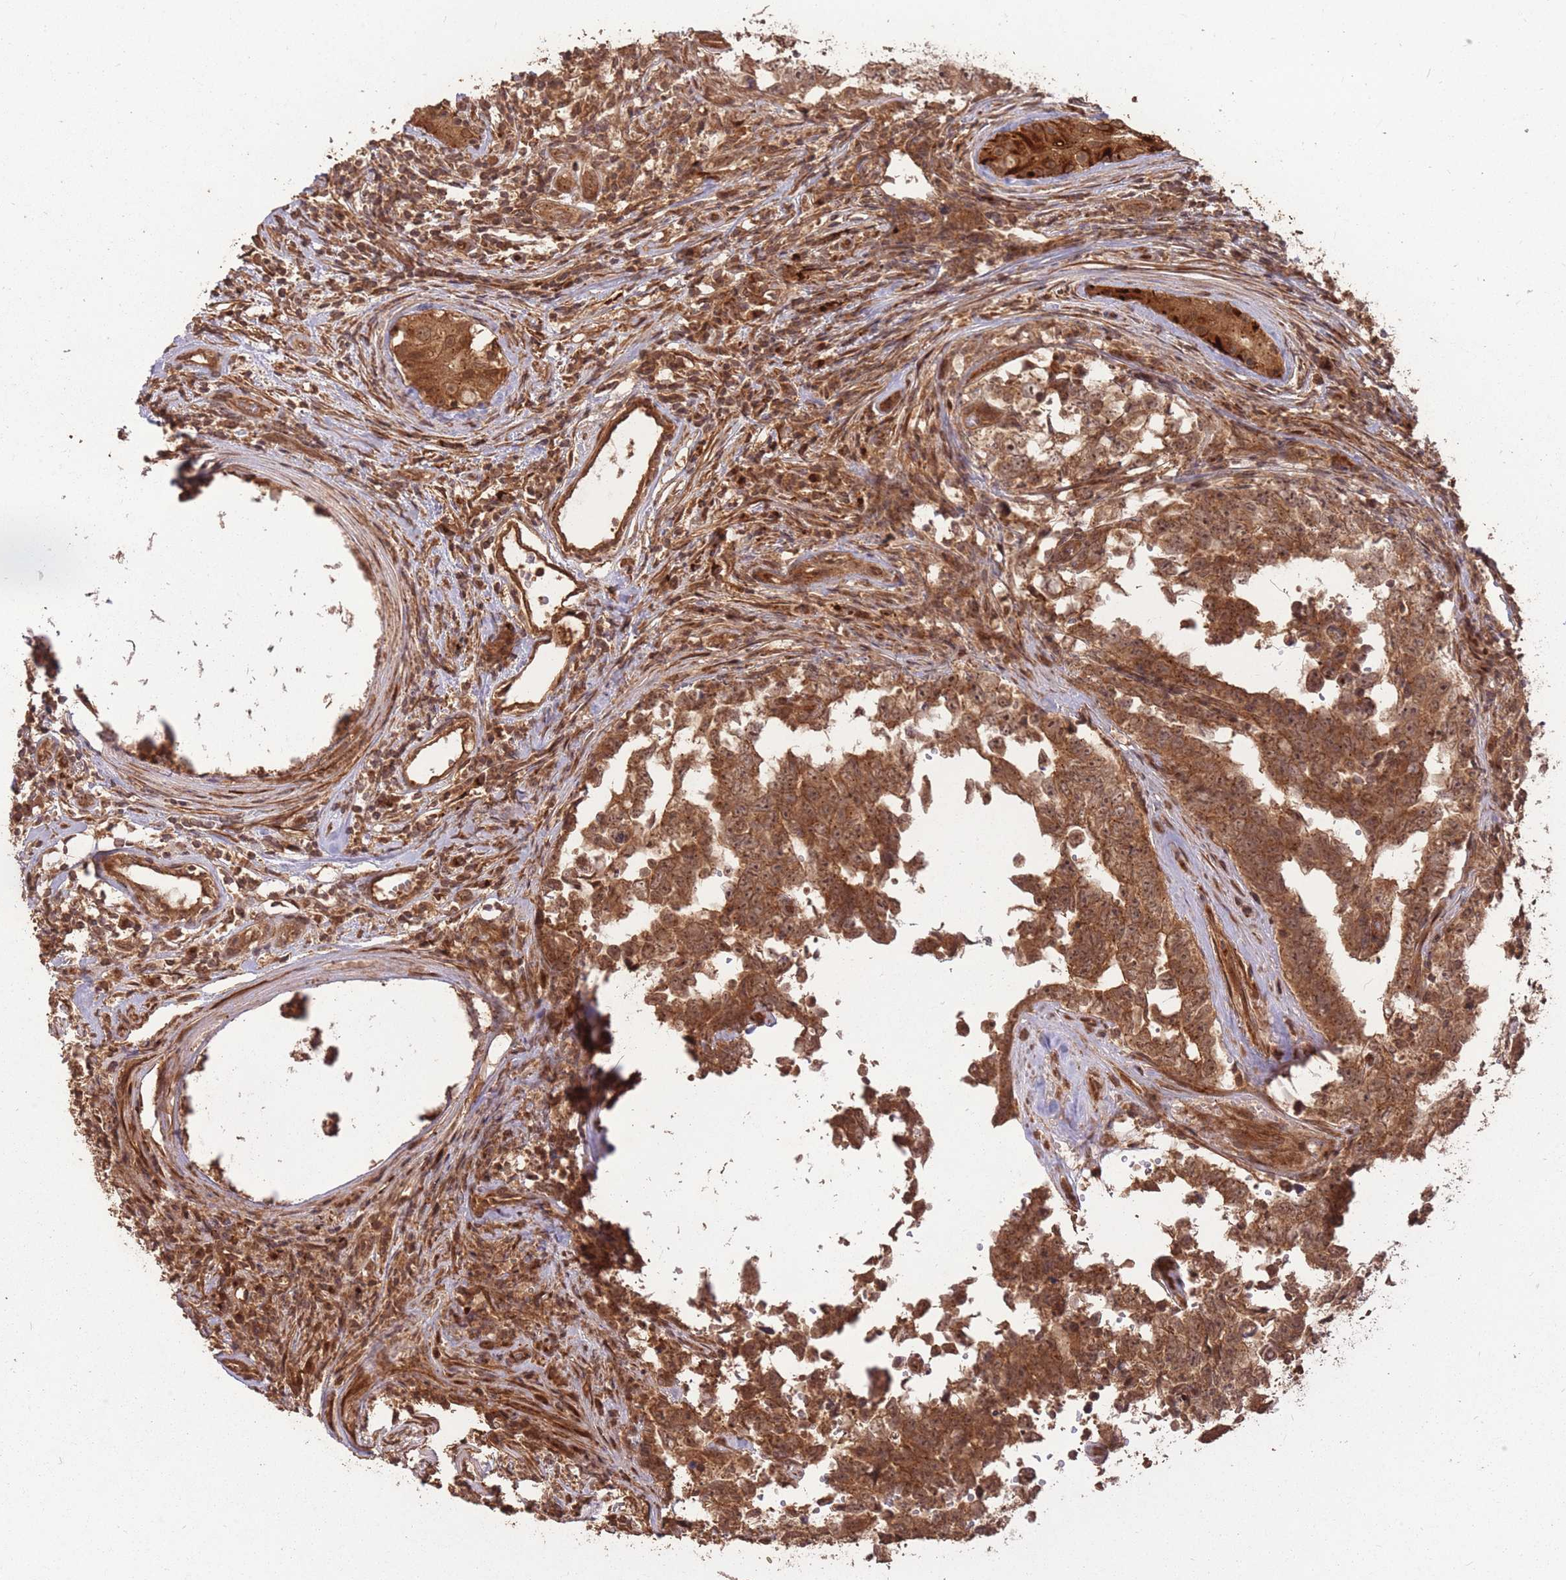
{"staining": {"intensity": "strong", "quantity": ">75%", "location": "cytoplasmic/membranous,nuclear"}, "tissue": "testis cancer", "cell_type": "Tumor cells", "image_type": "cancer", "snomed": [{"axis": "morphology", "description": "Normal tissue, NOS"}, {"axis": "morphology", "description": "Carcinoma, Embryonal, NOS"}, {"axis": "topography", "description": "Testis"}, {"axis": "topography", "description": "Epididymis"}], "caption": "Strong cytoplasmic/membranous and nuclear positivity for a protein is appreciated in approximately >75% of tumor cells of testis embryonal carcinoma using IHC.", "gene": "ERBB3", "patient": {"sex": "male", "age": 25}}